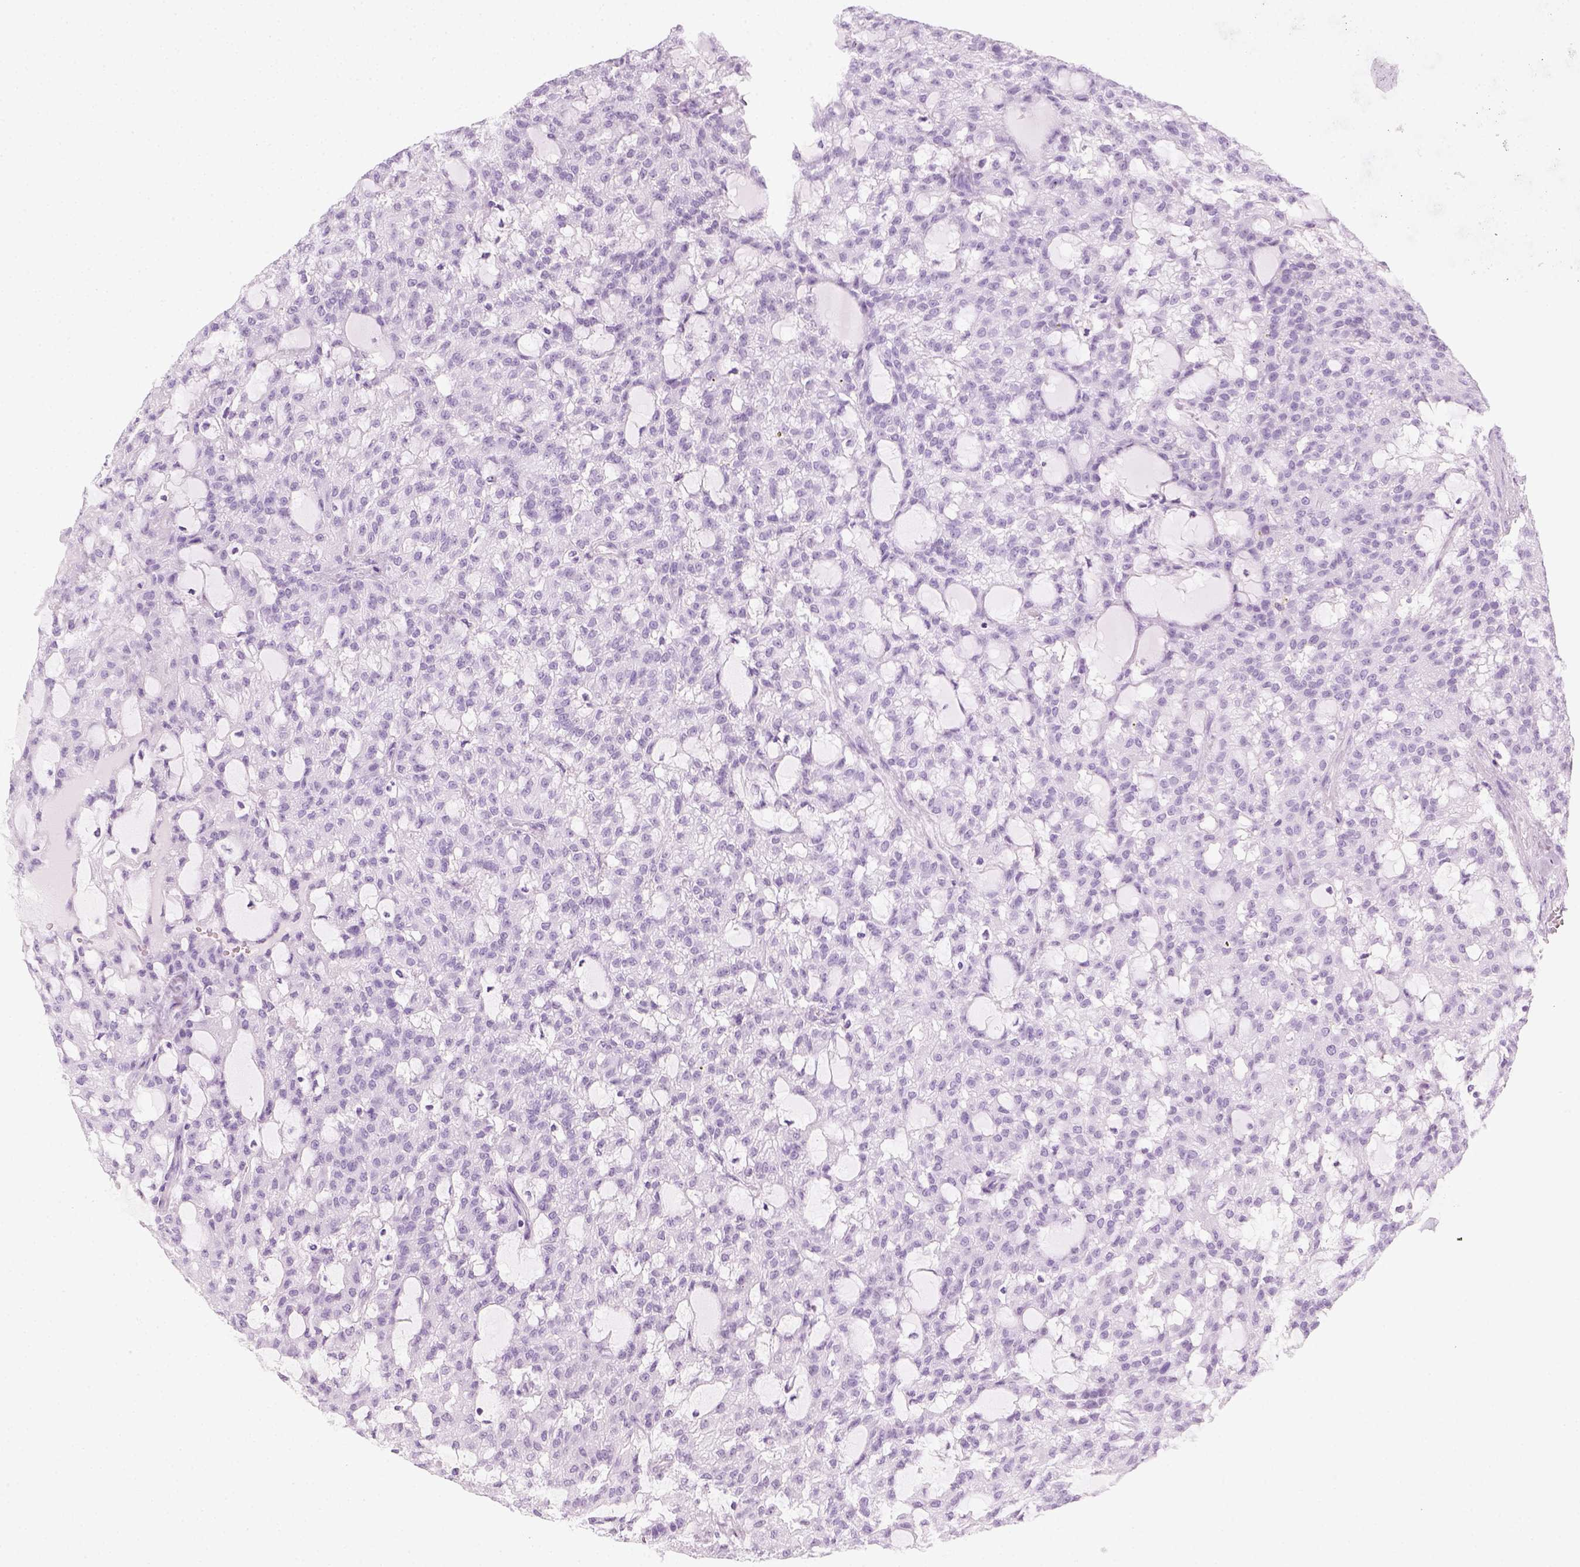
{"staining": {"intensity": "negative", "quantity": "none", "location": "none"}, "tissue": "renal cancer", "cell_type": "Tumor cells", "image_type": "cancer", "snomed": [{"axis": "morphology", "description": "Adenocarcinoma, NOS"}, {"axis": "topography", "description": "Kidney"}], "caption": "The histopathology image reveals no significant positivity in tumor cells of adenocarcinoma (renal).", "gene": "LCA5", "patient": {"sex": "male", "age": 63}}